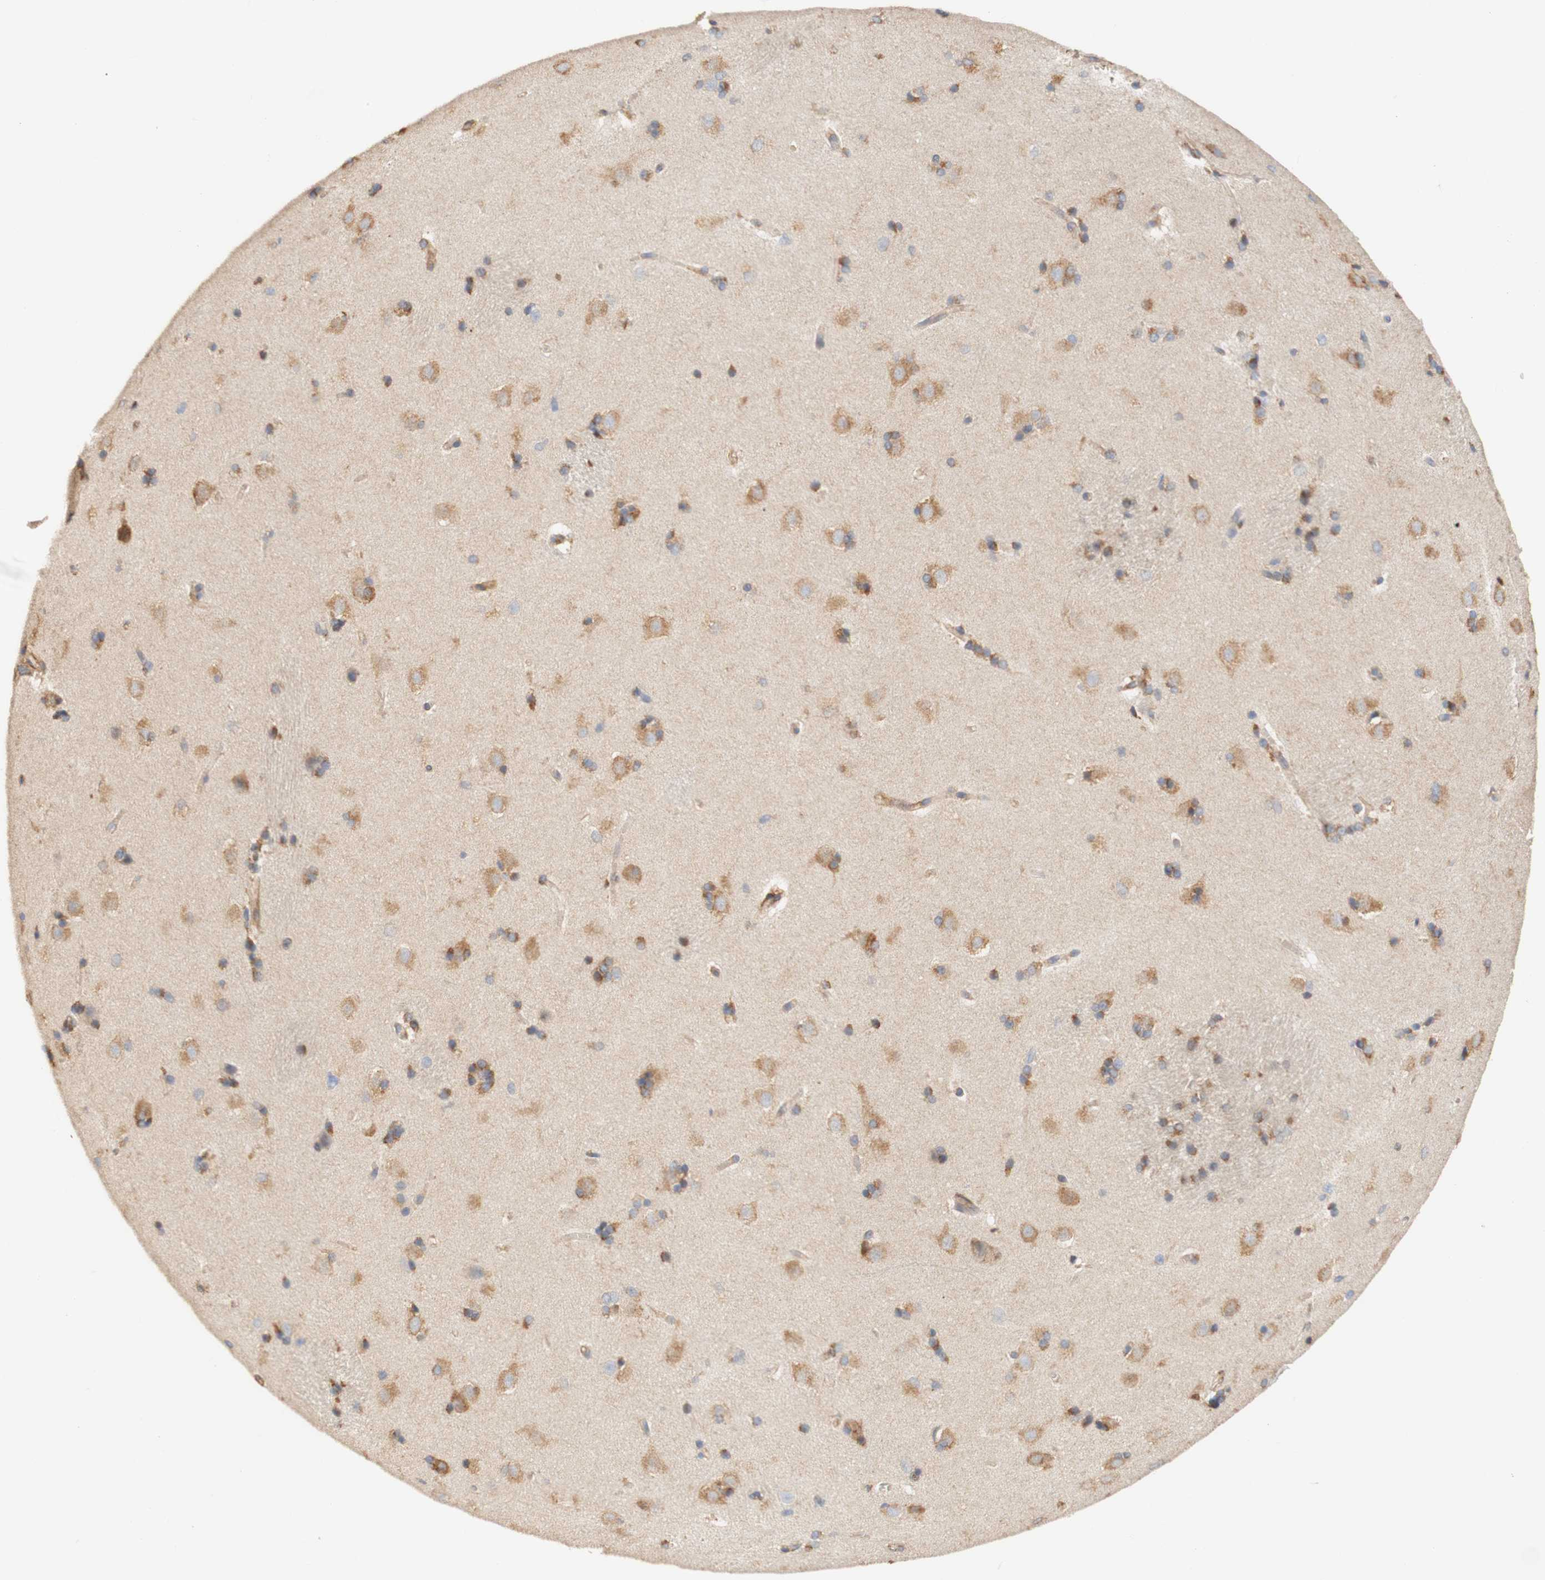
{"staining": {"intensity": "moderate", "quantity": "25%-75%", "location": "cytoplasmic/membranous"}, "tissue": "caudate", "cell_type": "Glial cells", "image_type": "normal", "snomed": [{"axis": "morphology", "description": "Normal tissue, NOS"}, {"axis": "topography", "description": "Lateral ventricle wall"}], "caption": "Human caudate stained with a brown dye reveals moderate cytoplasmic/membranous positive staining in approximately 25%-75% of glial cells.", "gene": "EIF2AK4", "patient": {"sex": "female", "age": 19}}